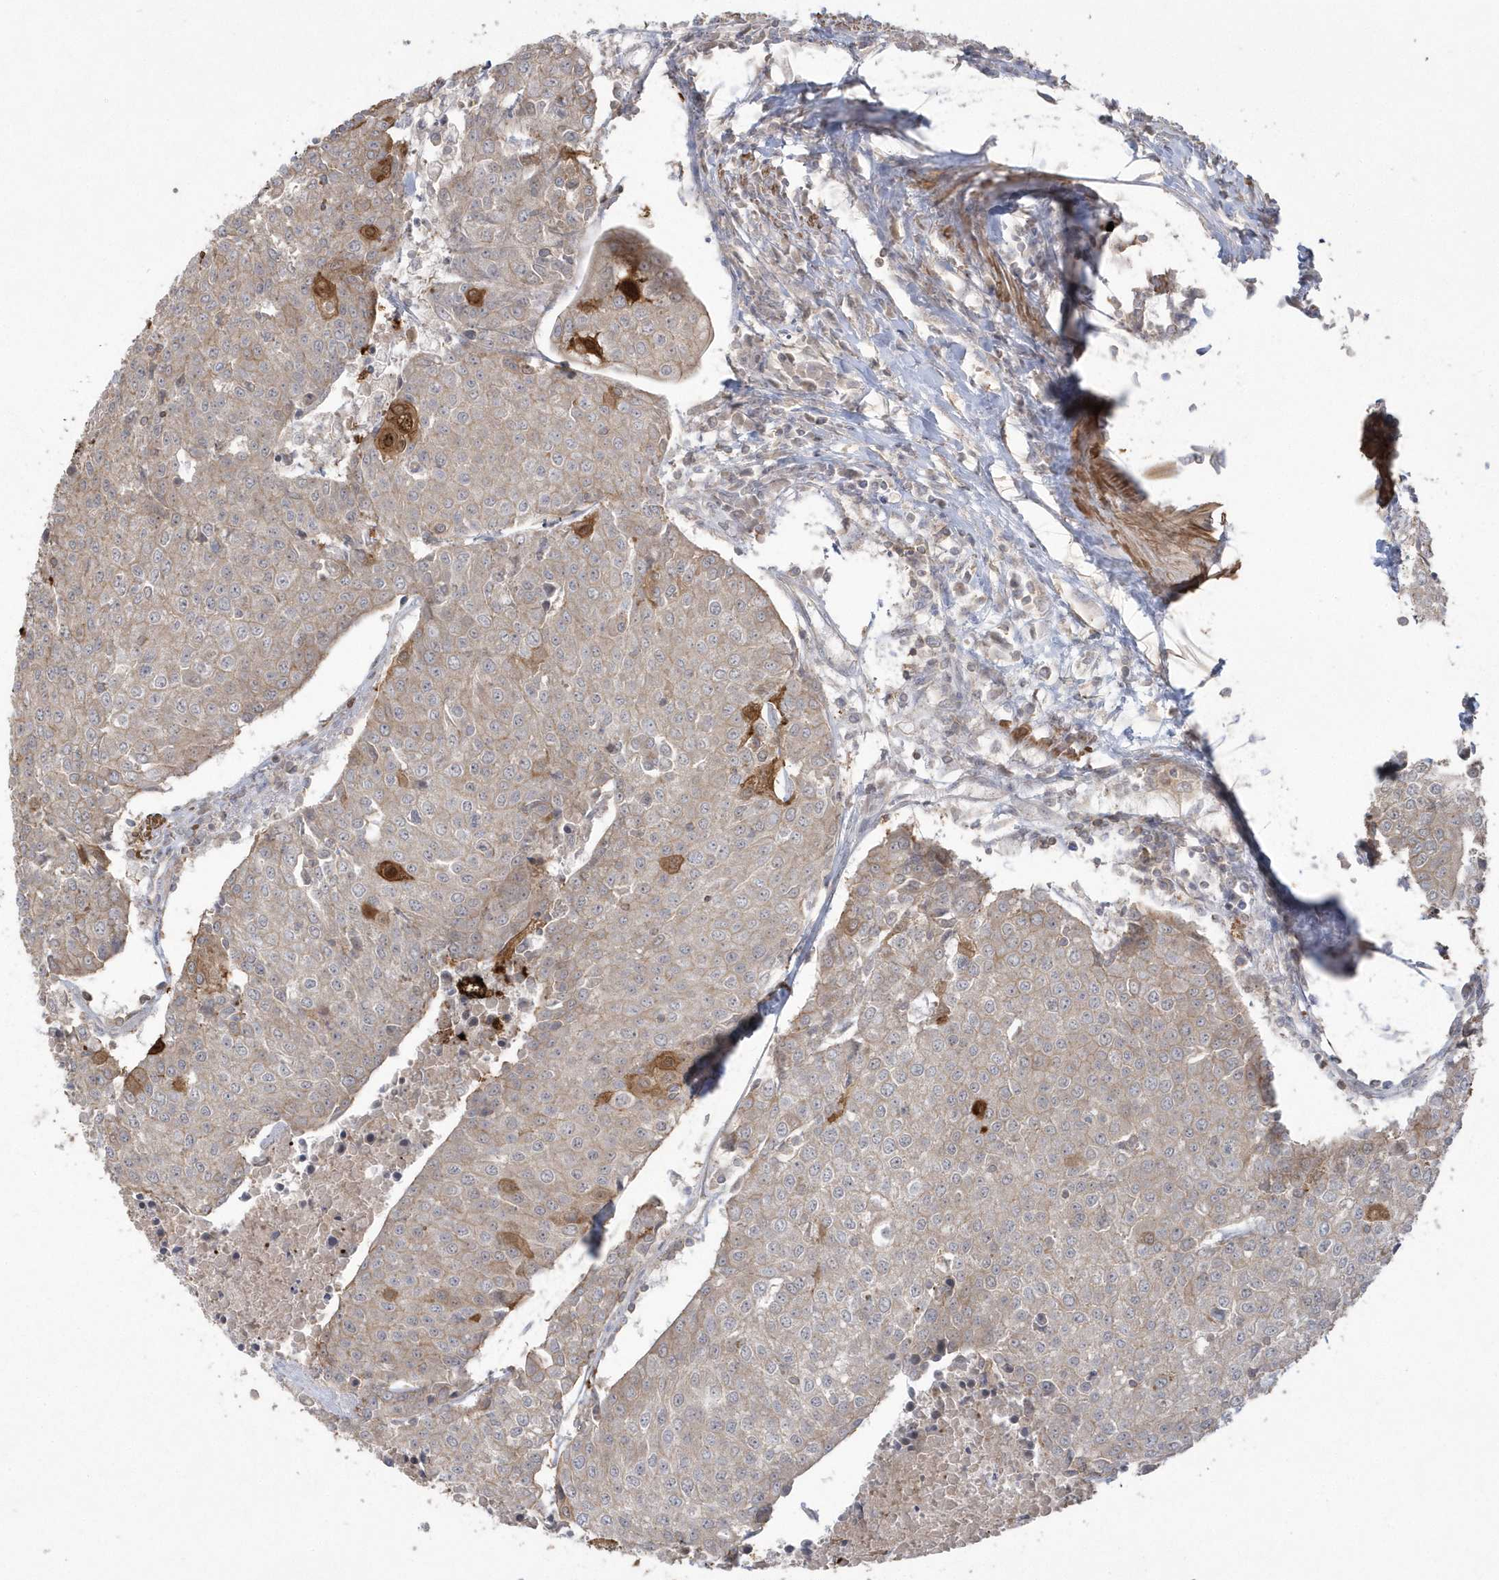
{"staining": {"intensity": "strong", "quantity": "<25%", "location": "cytoplasmic/membranous"}, "tissue": "urothelial cancer", "cell_type": "Tumor cells", "image_type": "cancer", "snomed": [{"axis": "morphology", "description": "Urothelial carcinoma, High grade"}, {"axis": "topography", "description": "Urinary bladder"}], "caption": "Immunohistochemical staining of urothelial cancer reveals strong cytoplasmic/membranous protein positivity in about <25% of tumor cells.", "gene": "ARMC8", "patient": {"sex": "female", "age": 85}}